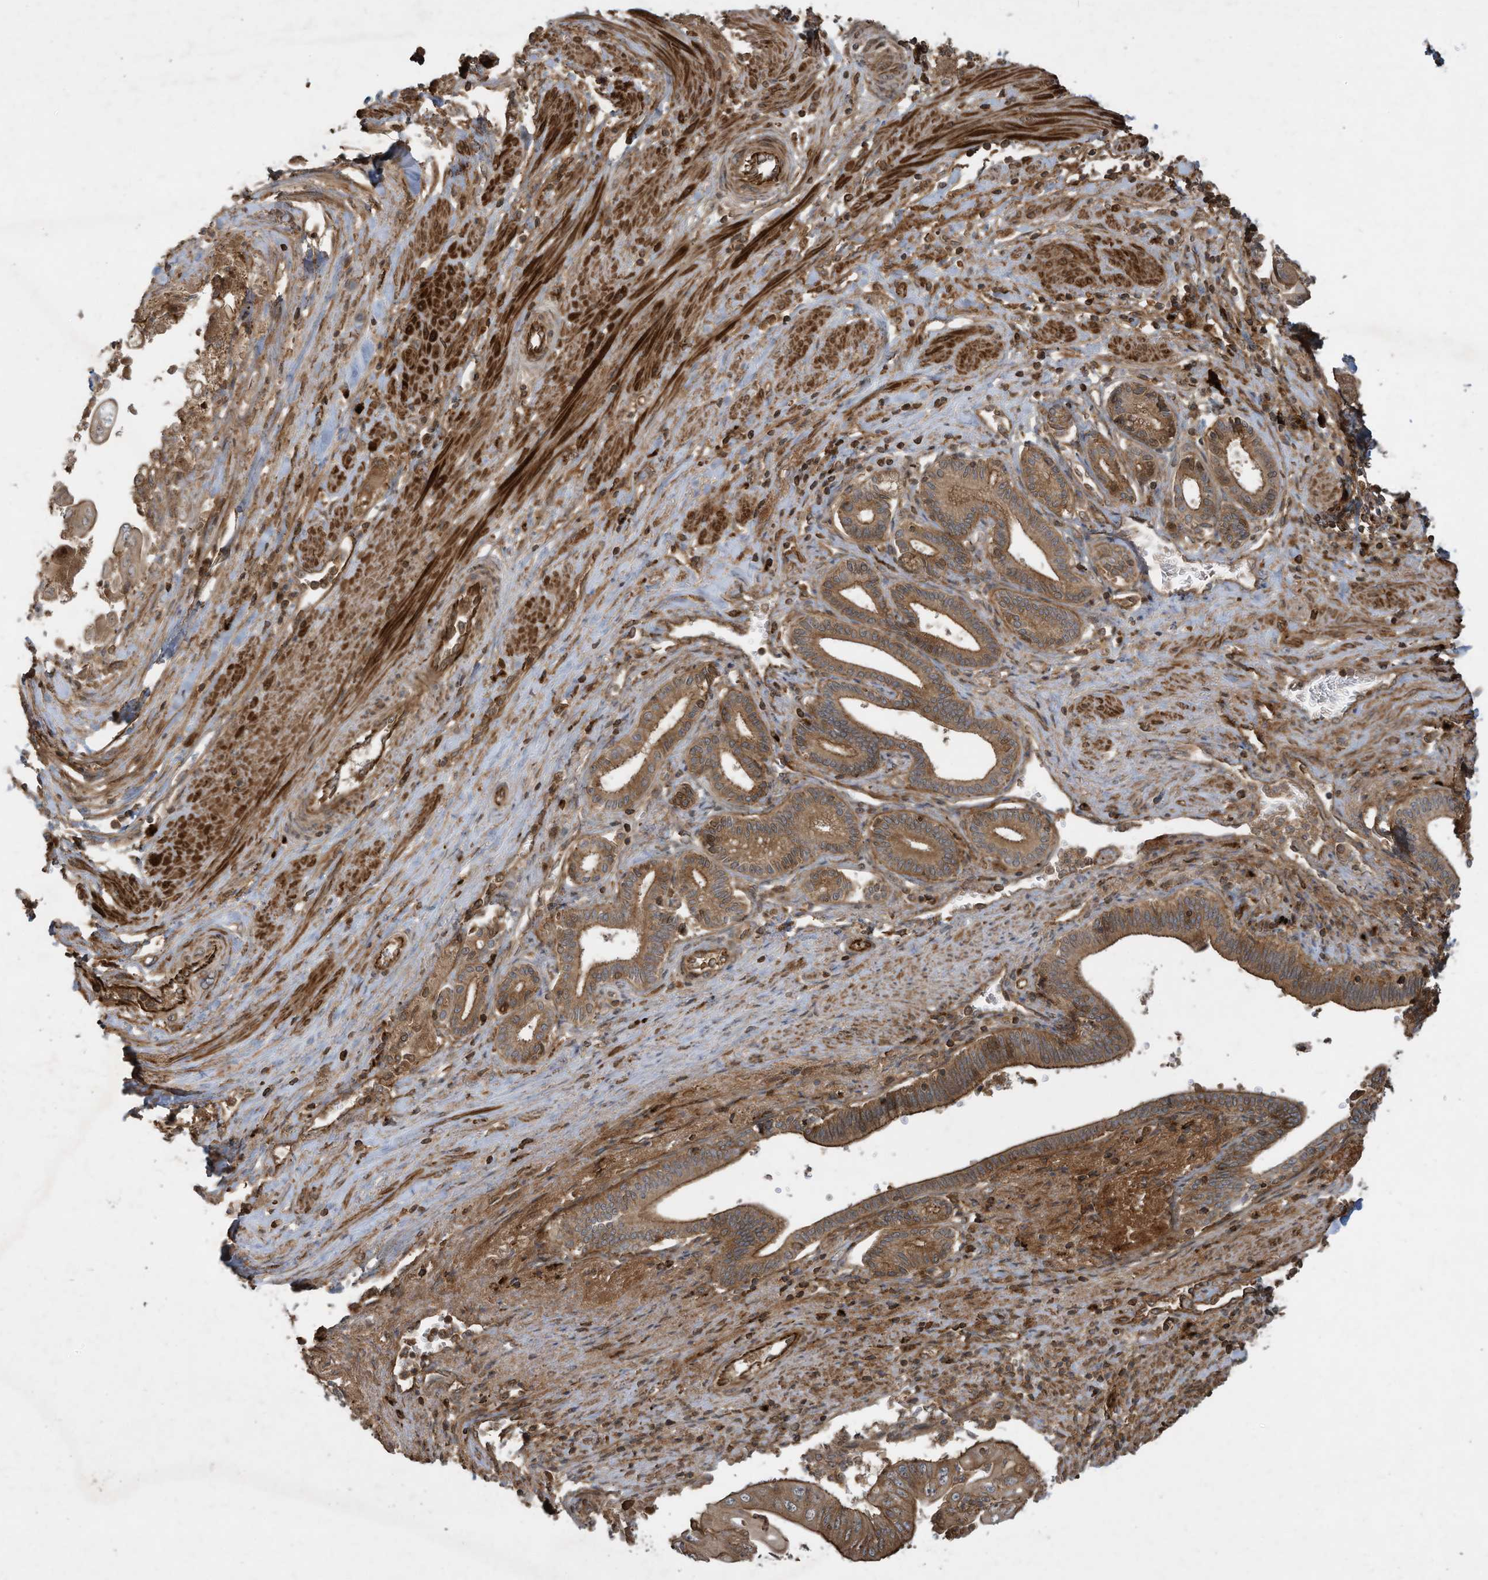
{"staining": {"intensity": "strong", "quantity": ">75%", "location": "cytoplasmic/membranous"}, "tissue": "pancreatic cancer", "cell_type": "Tumor cells", "image_type": "cancer", "snomed": [{"axis": "morphology", "description": "Adenocarcinoma, NOS"}, {"axis": "topography", "description": "Pancreas"}], "caption": "The micrograph displays a brown stain indicating the presence of a protein in the cytoplasmic/membranous of tumor cells in adenocarcinoma (pancreatic).", "gene": "DDIT4", "patient": {"sex": "female", "age": 77}}